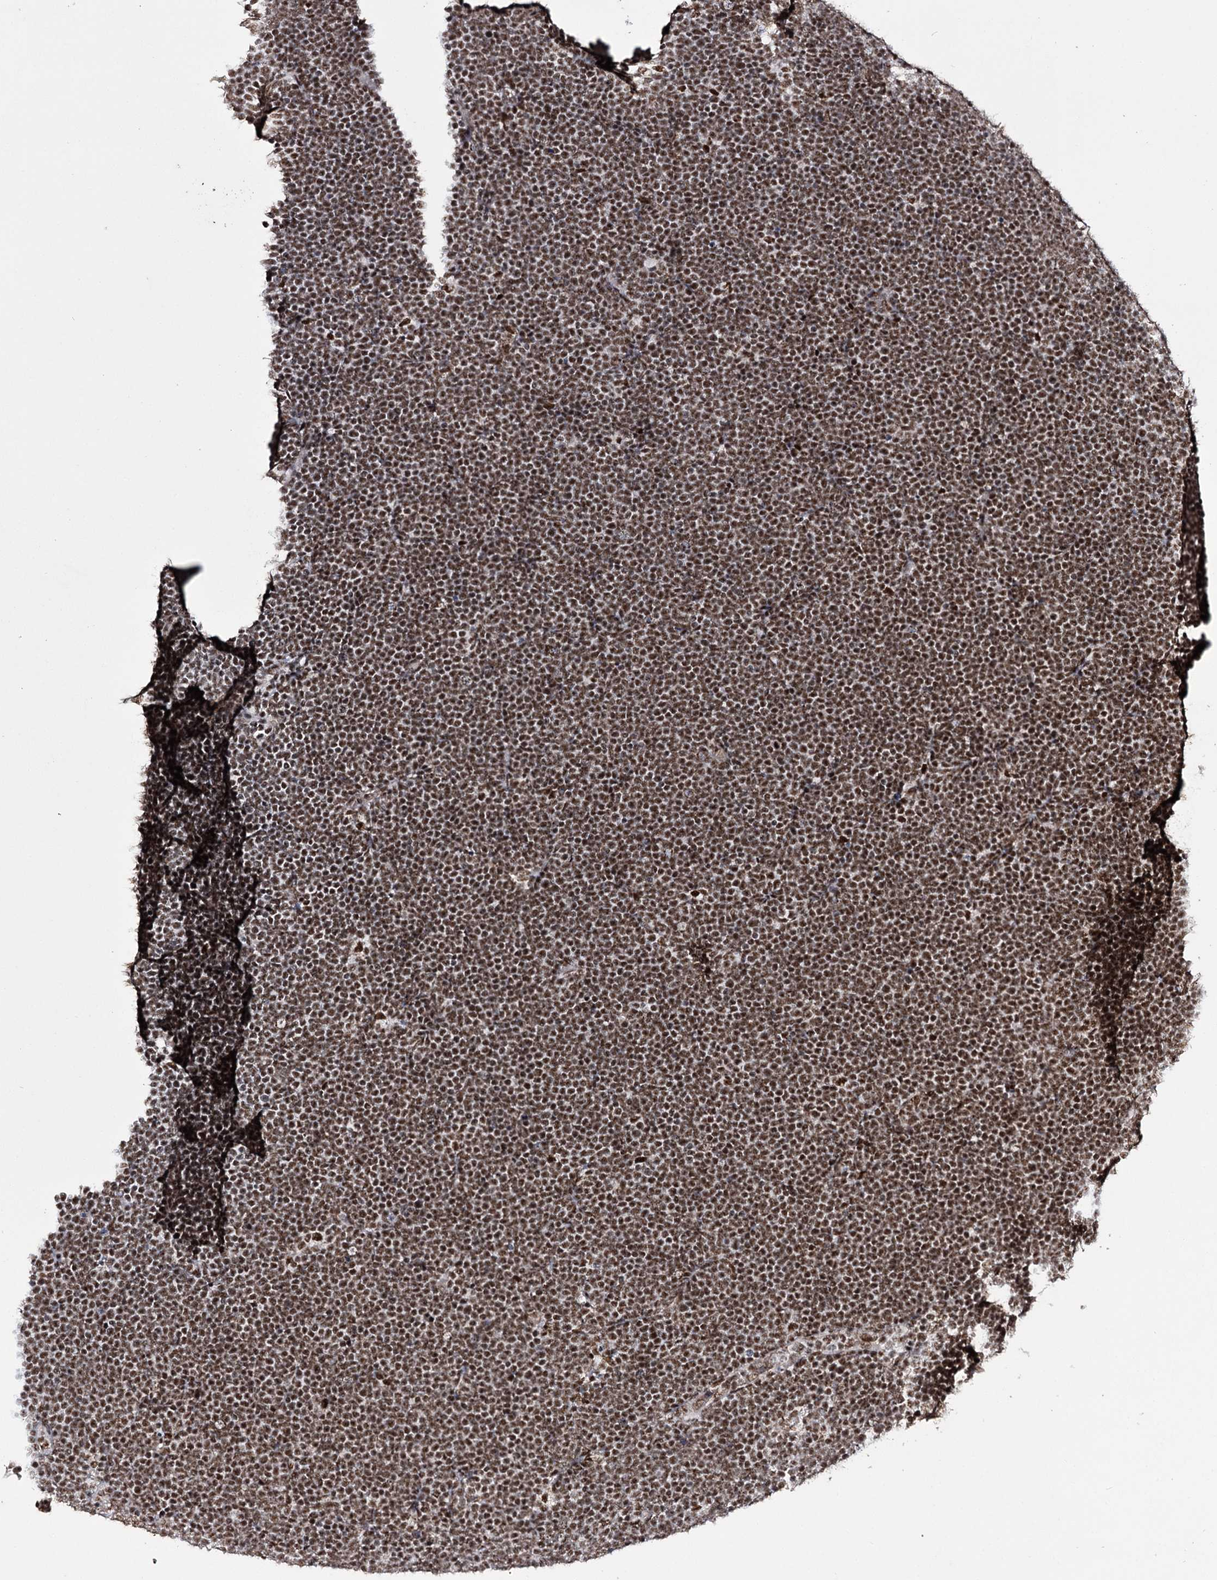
{"staining": {"intensity": "moderate", "quantity": ">75%", "location": "nuclear"}, "tissue": "lymphoma", "cell_type": "Tumor cells", "image_type": "cancer", "snomed": [{"axis": "morphology", "description": "Malignant lymphoma, non-Hodgkin's type, High grade"}, {"axis": "topography", "description": "Lymph node"}], "caption": "Moderate nuclear protein expression is appreciated in about >75% of tumor cells in lymphoma. (IHC, brightfield microscopy, high magnification).", "gene": "PRPF40A", "patient": {"sex": "male", "age": 13}}